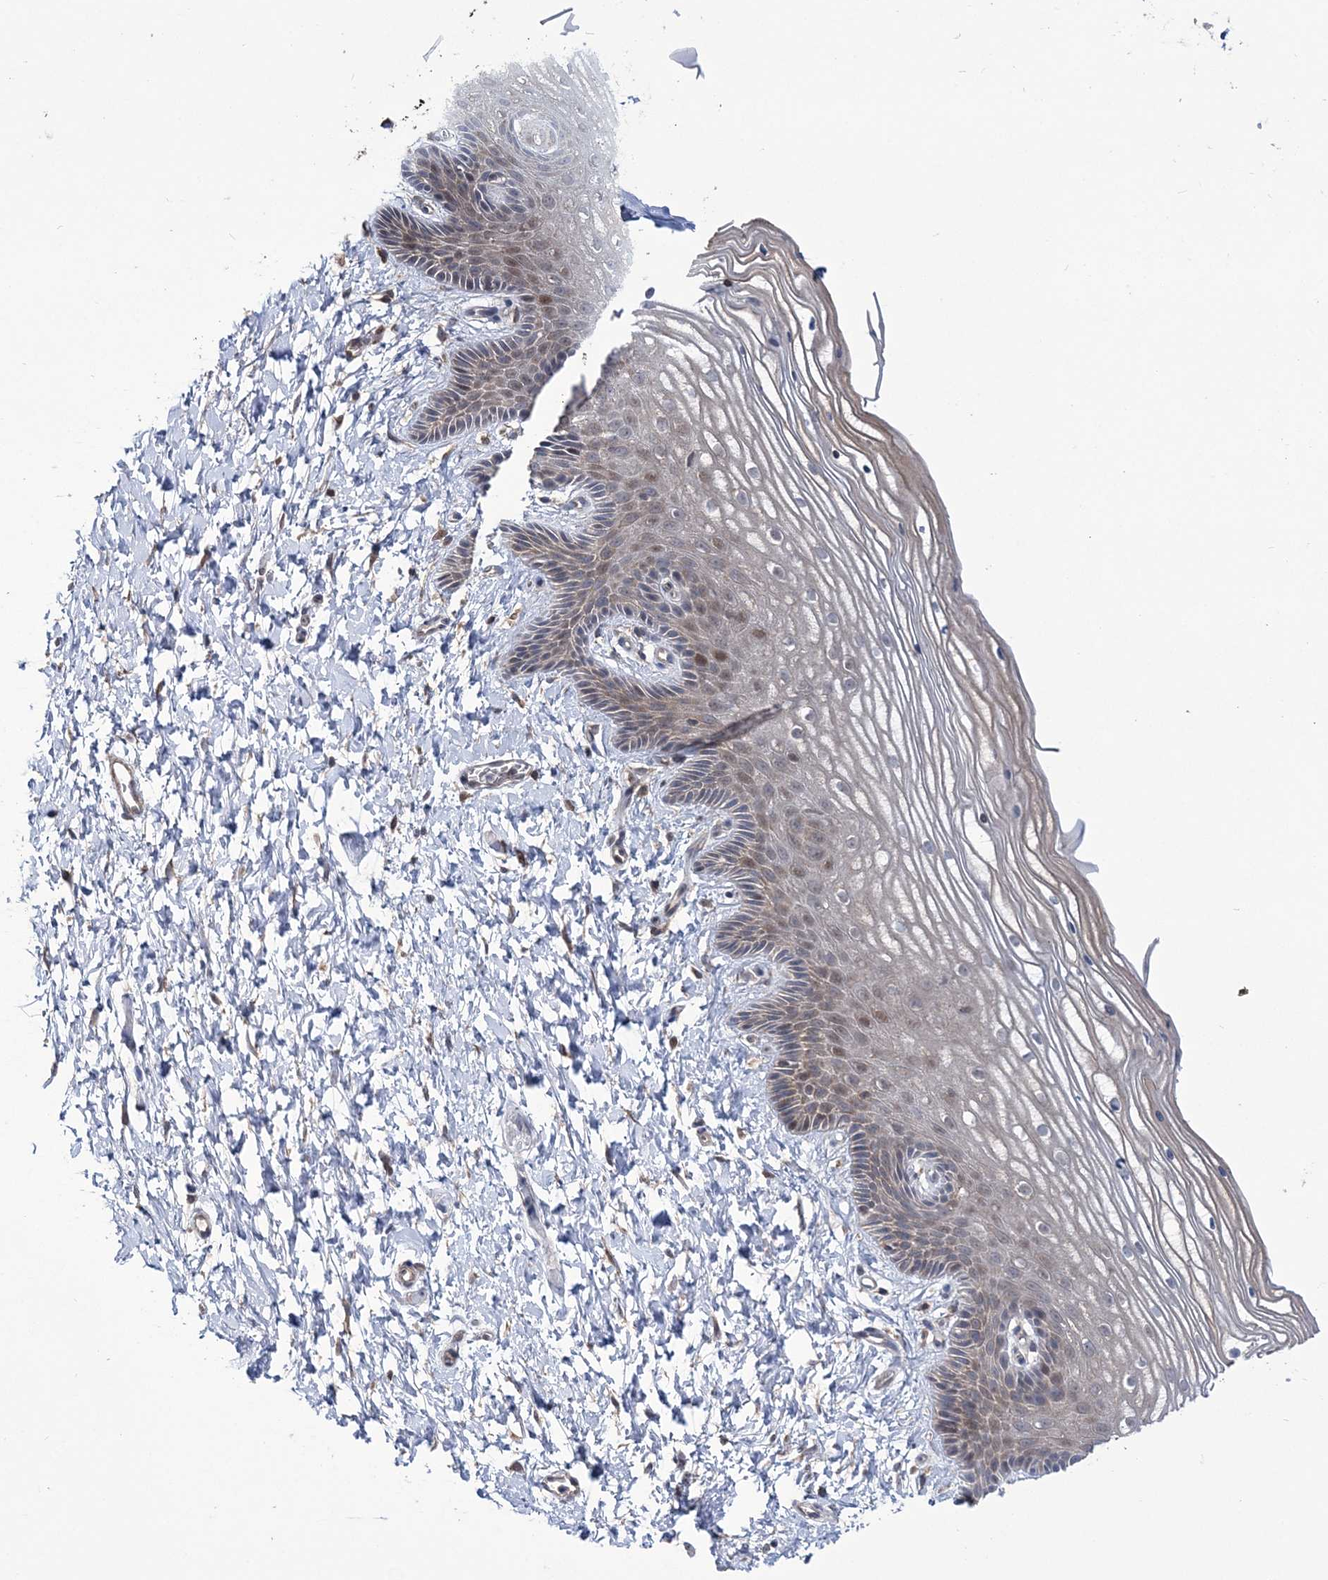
{"staining": {"intensity": "moderate", "quantity": "<25%", "location": "cytoplasmic/membranous,nuclear"}, "tissue": "vagina", "cell_type": "Squamous epithelial cells", "image_type": "normal", "snomed": [{"axis": "morphology", "description": "Normal tissue, NOS"}, {"axis": "topography", "description": "Vagina"}, {"axis": "topography", "description": "Cervix"}], "caption": "Immunohistochemical staining of benign vagina displays low levels of moderate cytoplasmic/membranous,nuclear staining in approximately <25% of squamous epithelial cells. The protein is stained brown, and the nuclei are stained in blue (DAB (3,3'-diaminobenzidine) IHC with brightfield microscopy, high magnification).", "gene": "PPP2R2B", "patient": {"sex": "female", "age": 40}}